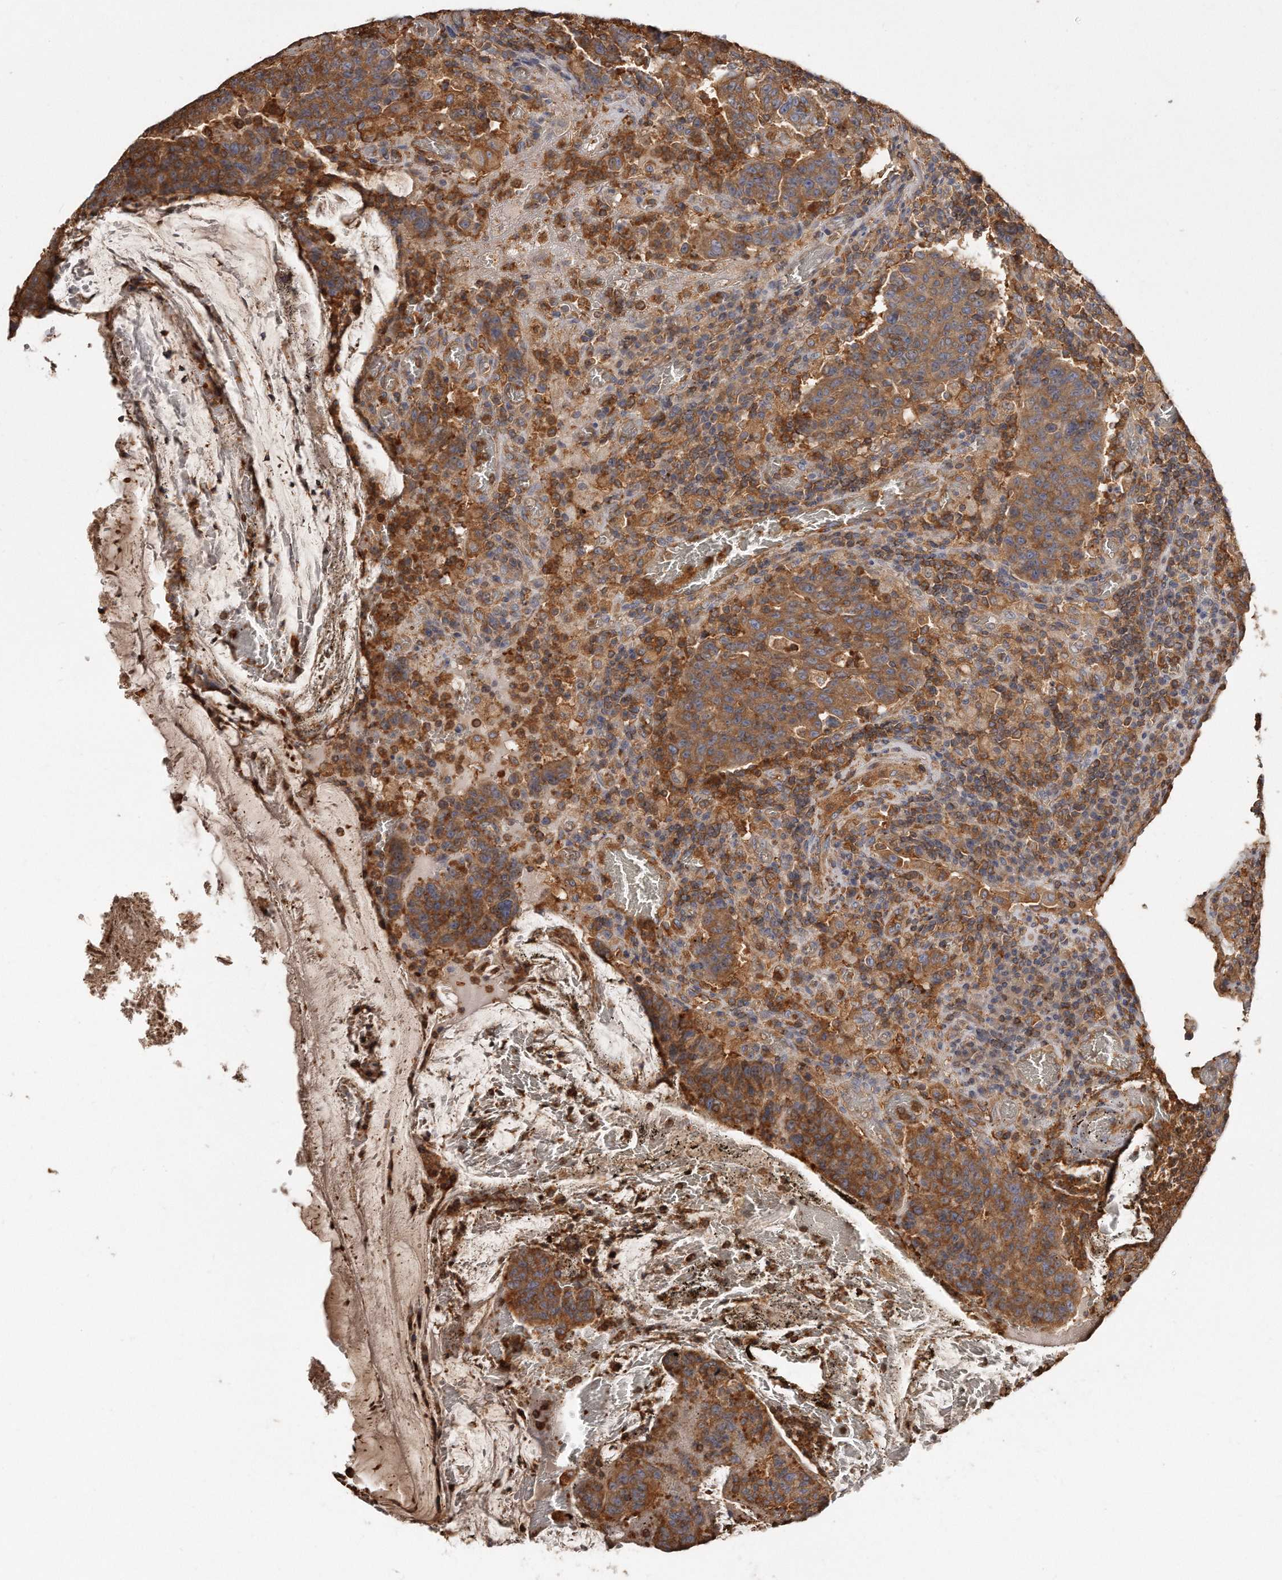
{"staining": {"intensity": "moderate", "quantity": ">75%", "location": "cytoplasmic/membranous"}, "tissue": "colorectal cancer", "cell_type": "Tumor cells", "image_type": "cancer", "snomed": [{"axis": "morphology", "description": "Adenocarcinoma, NOS"}, {"axis": "topography", "description": "Colon"}], "caption": "Colorectal cancer (adenocarcinoma) stained for a protein shows moderate cytoplasmic/membranous positivity in tumor cells. The staining is performed using DAB brown chromogen to label protein expression. The nuclei are counter-stained blue using hematoxylin.", "gene": "CAP1", "patient": {"sex": "female", "age": 75}}